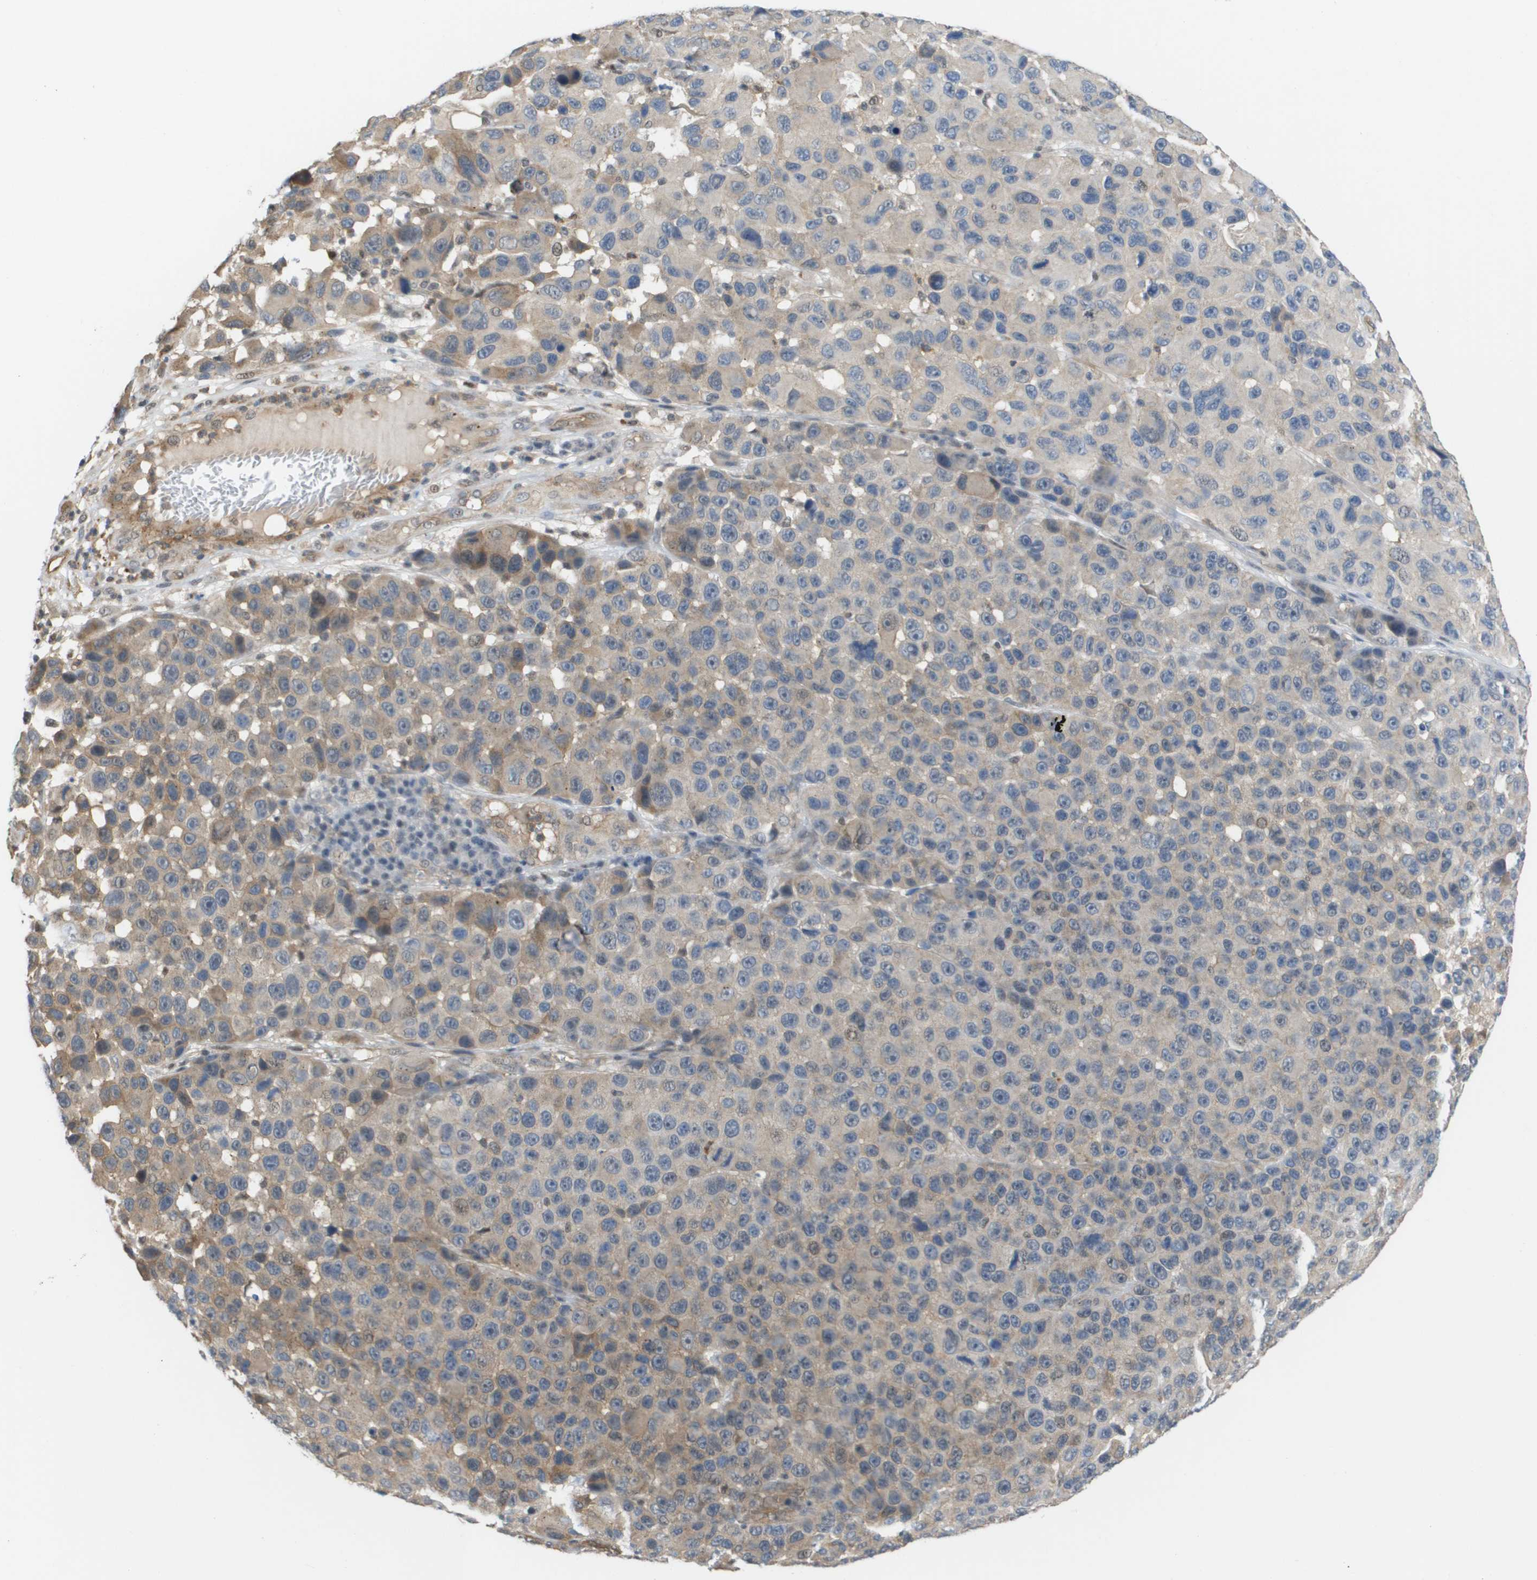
{"staining": {"intensity": "weak", "quantity": "25%-75%", "location": "cytoplasmic/membranous"}, "tissue": "melanoma", "cell_type": "Tumor cells", "image_type": "cancer", "snomed": [{"axis": "morphology", "description": "Malignant melanoma, NOS"}, {"axis": "topography", "description": "Skin"}], "caption": "The photomicrograph demonstrates staining of malignant melanoma, revealing weak cytoplasmic/membranous protein positivity (brown color) within tumor cells.", "gene": "RNF112", "patient": {"sex": "male", "age": 53}}